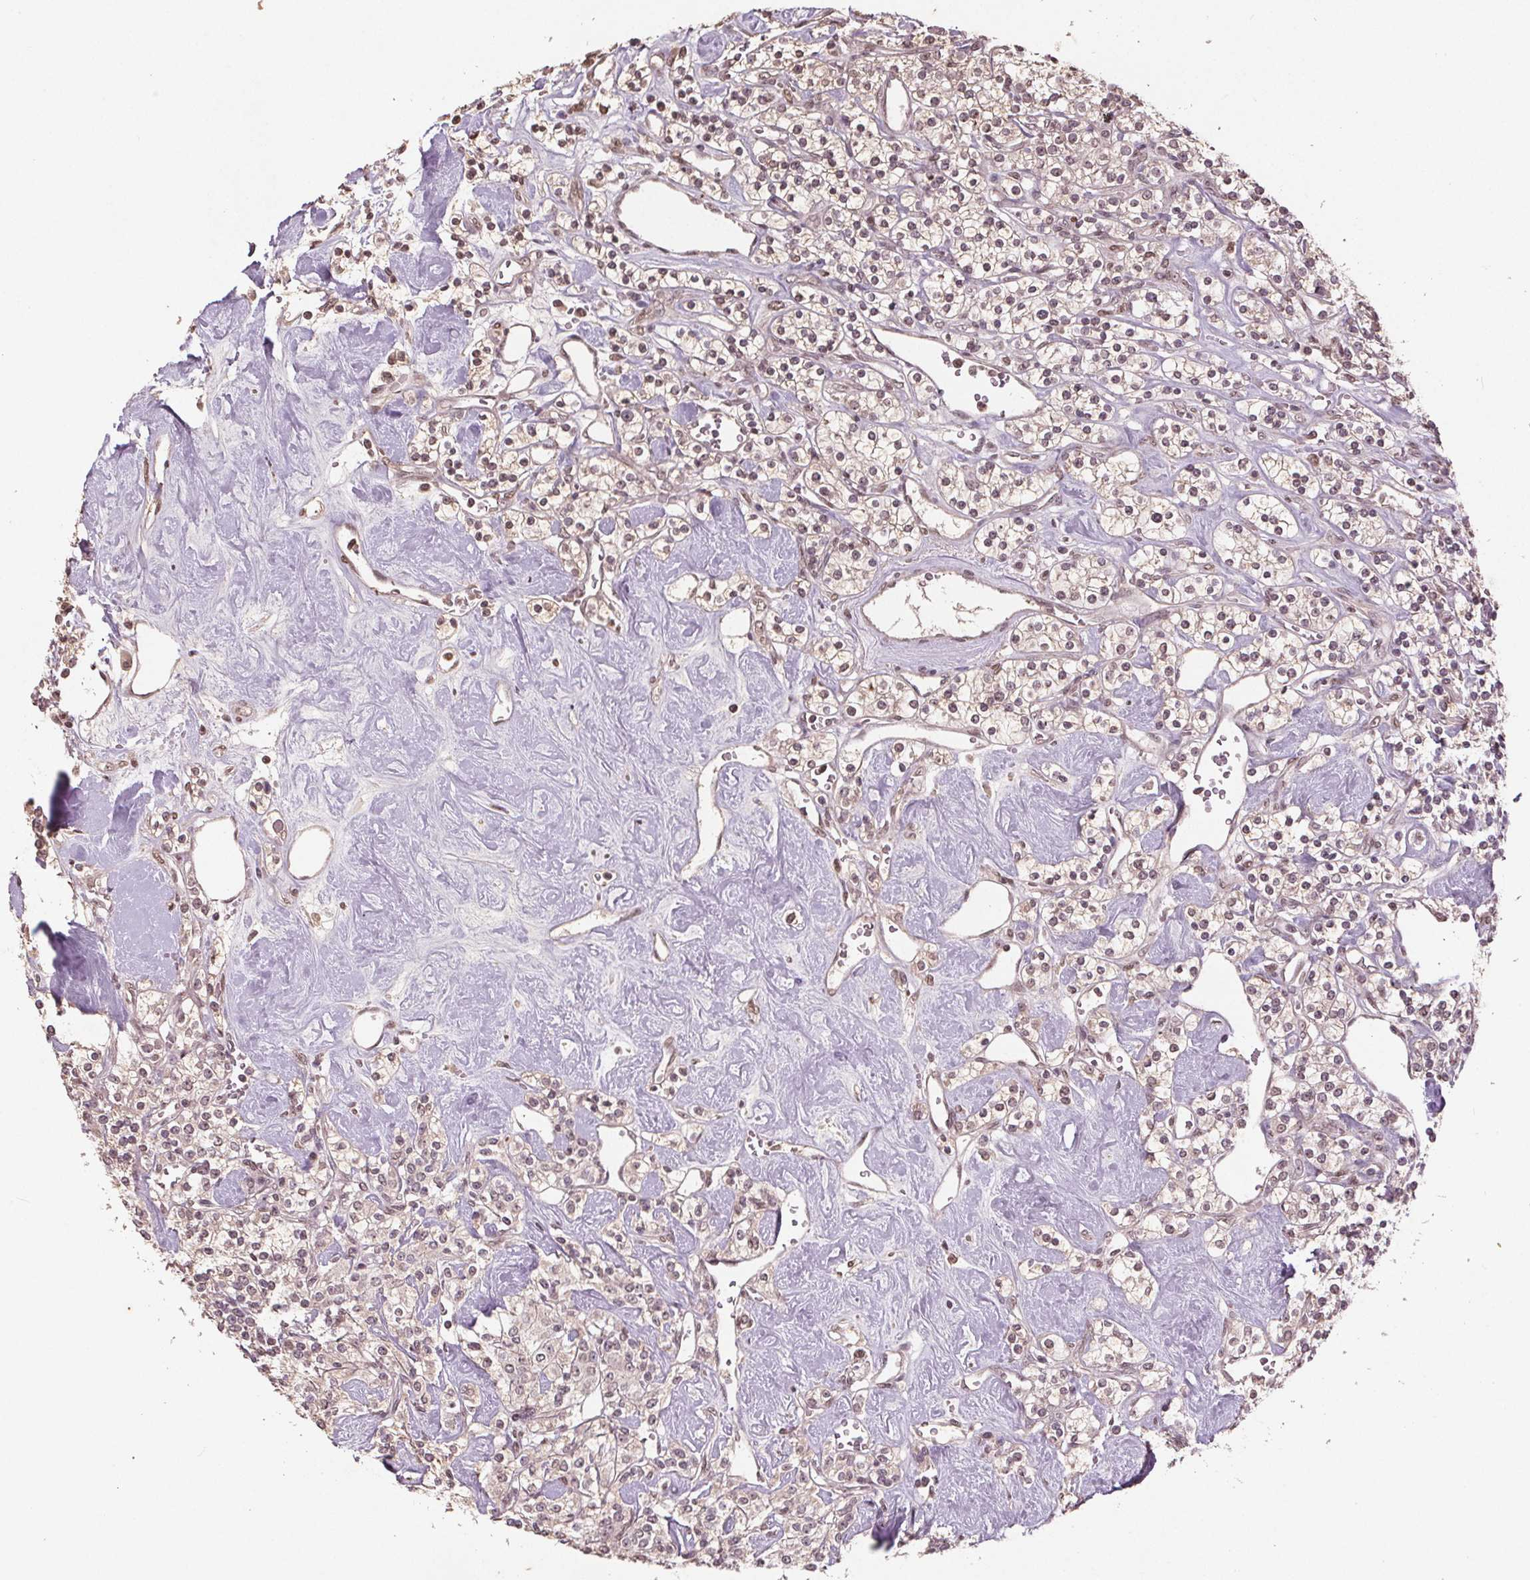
{"staining": {"intensity": "weak", "quantity": "25%-75%", "location": "cytoplasmic/membranous,nuclear"}, "tissue": "renal cancer", "cell_type": "Tumor cells", "image_type": "cancer", "snomed": [{"axis": "morphology", "description": "Adenocarcinoma, NOS"}, {"axis": "topography", "description": "Kidney"}], "caption": "Human renal cancer (adenocarcinoma) stained for a protein (brown) shows weak cytoplasmic/membranous and nuclear positive staining in approximately 25%-75% of tumor cells.", "gene": "DNMT3B", "patient": {"sex": "male", "age": 77}}